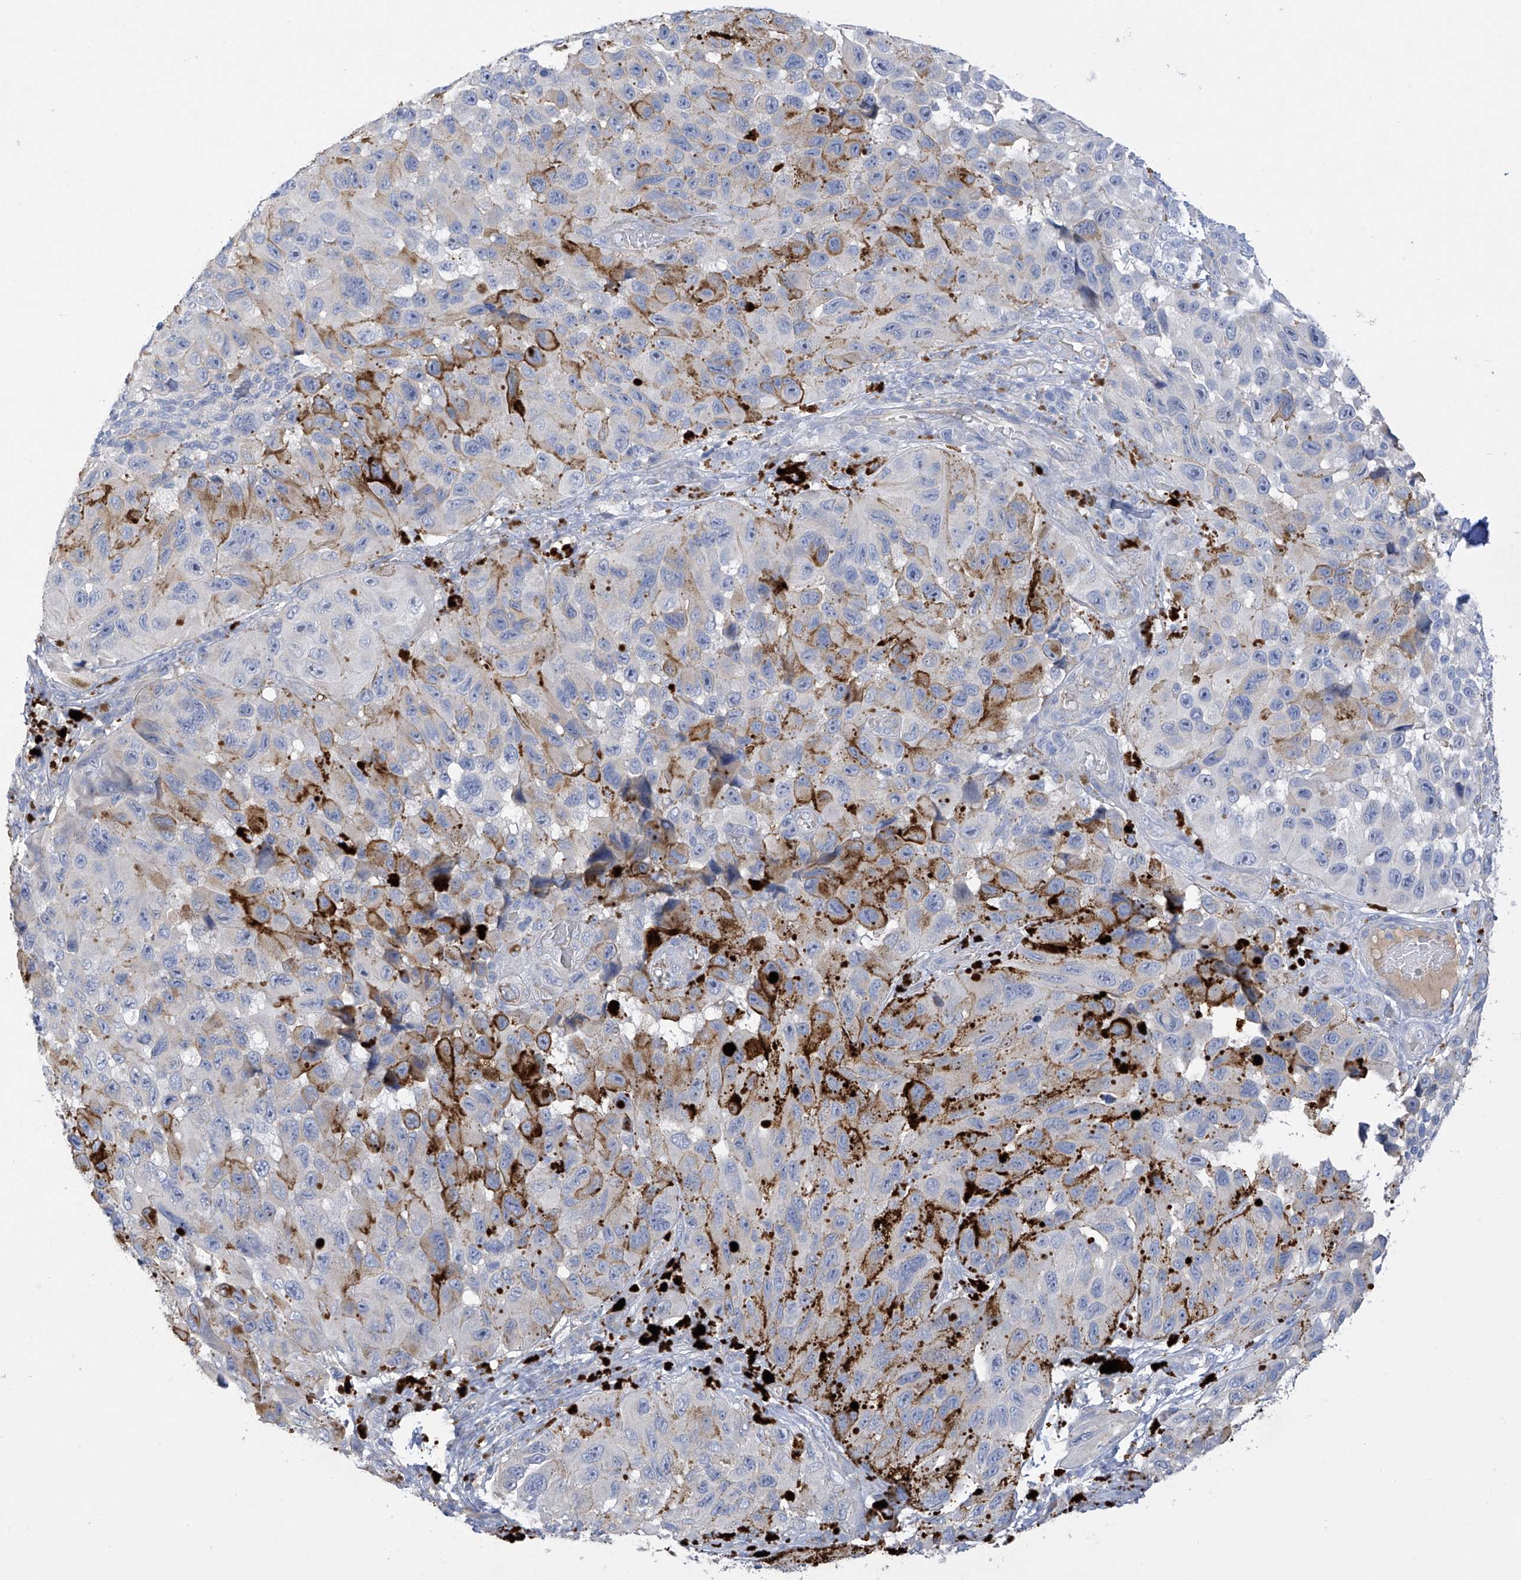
{"staining": {"intensity": "negative", "quantity": "none", "location": "none"}, "tissue": "melanoma", "cell_type": "Tumor cells", "image_type": "cancer", "snomed": [{"axis": "morphology", "description": "Malignant melanoma, NOS"}, {"axis": "topography", "description": "Skin"}], "caption": "Tumor cells are negative for brown protein staining in melanoma.", "gene": "PRSS12", "patient": {"sex": "female", "age": 73}}